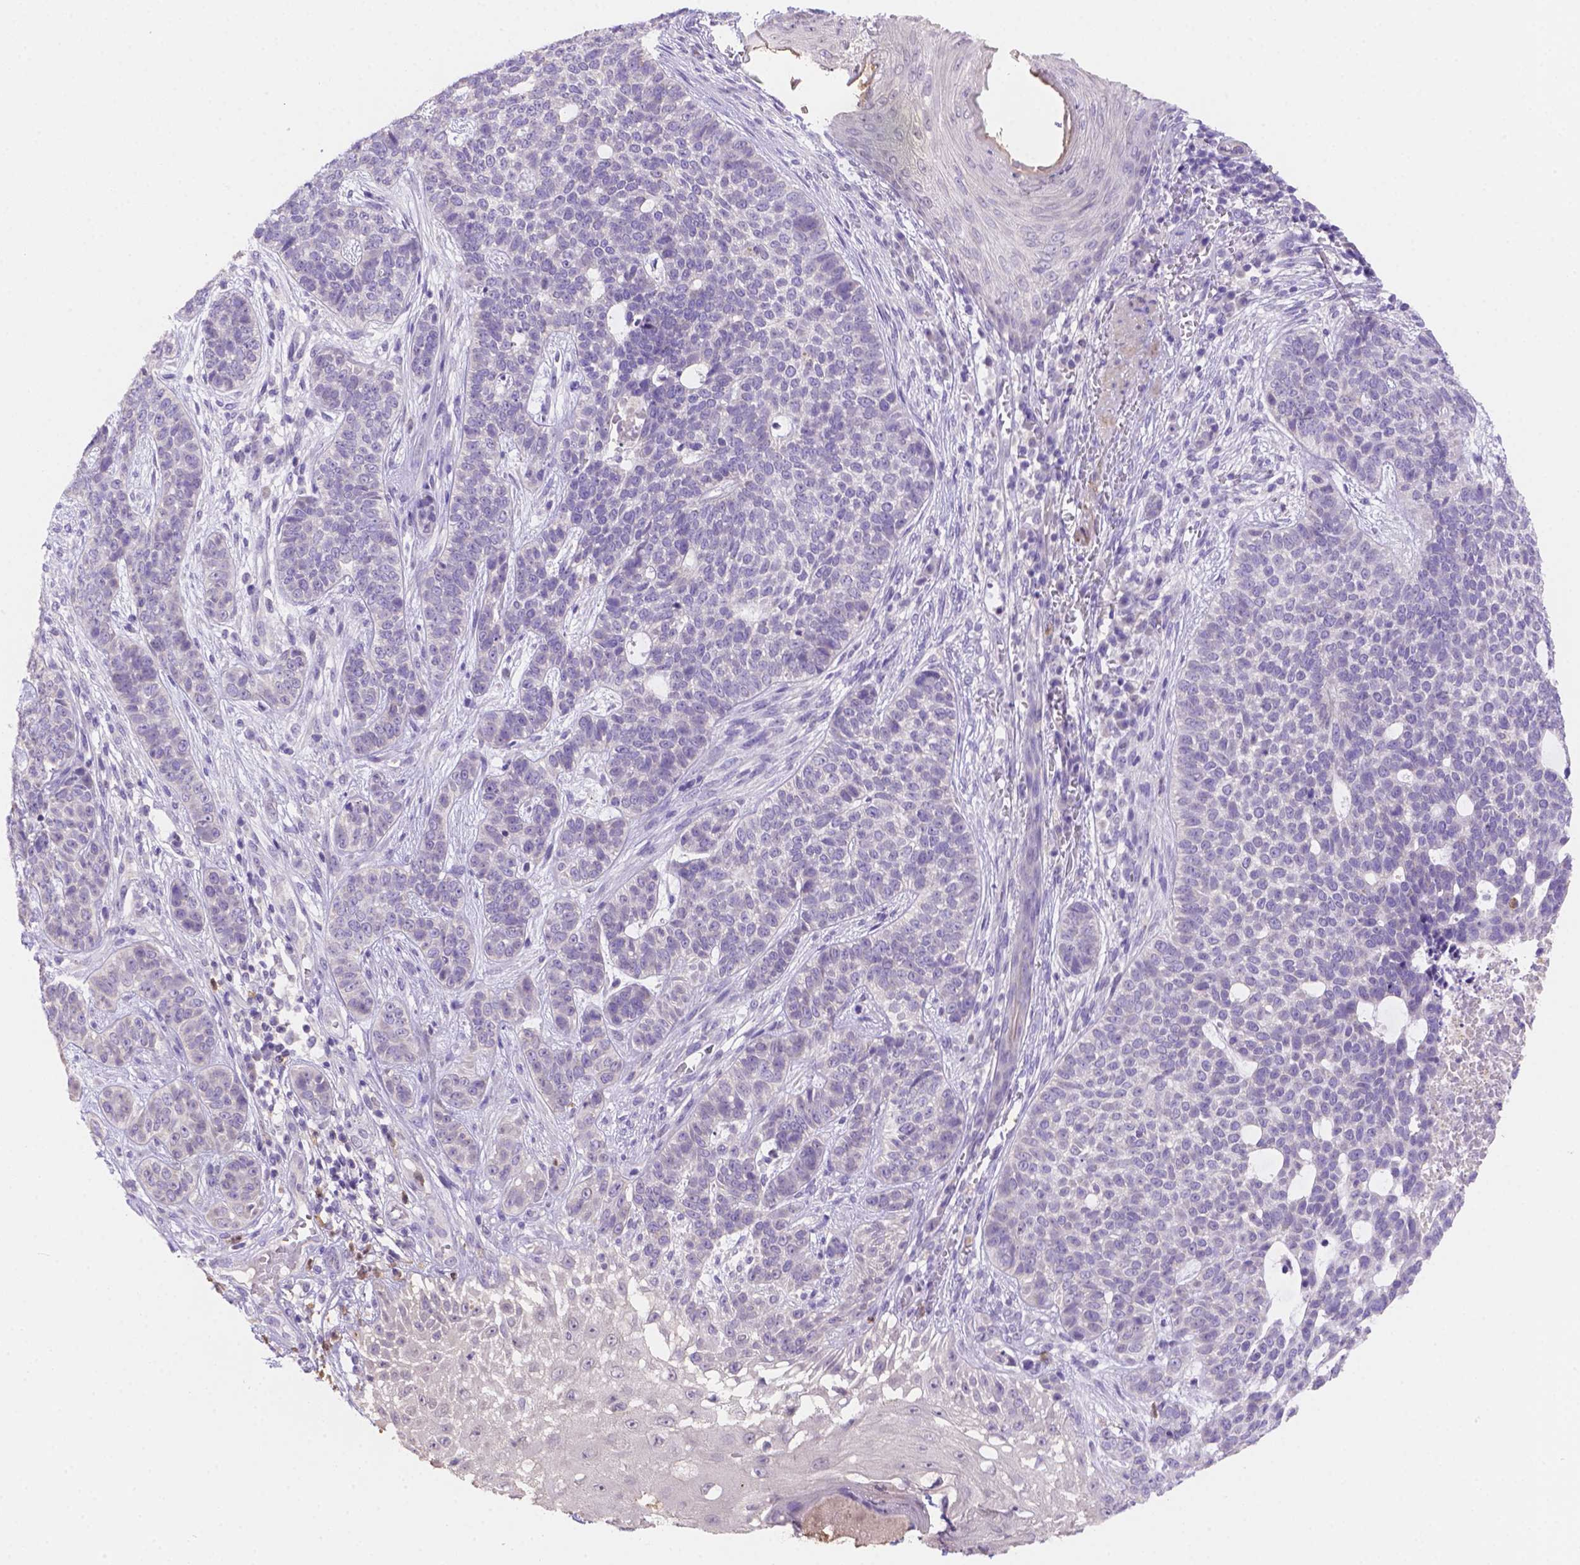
{"staining": {"intensity": "negative", "quantity": "none", "location": "none"}, "tissue": "skin cancer", "cell_type": "Tumor cells", "image_type": "cancer", "snomed": [{"axis": "morphology", "description": "Basal cell carcinoma"}, {"axis": "topography", "description": "Skin"}], "caption": "Tumor cells show no significant staining in skin cancer.", "gene": "NXPE2", "patient": {"sex": "female", "age": 69}}